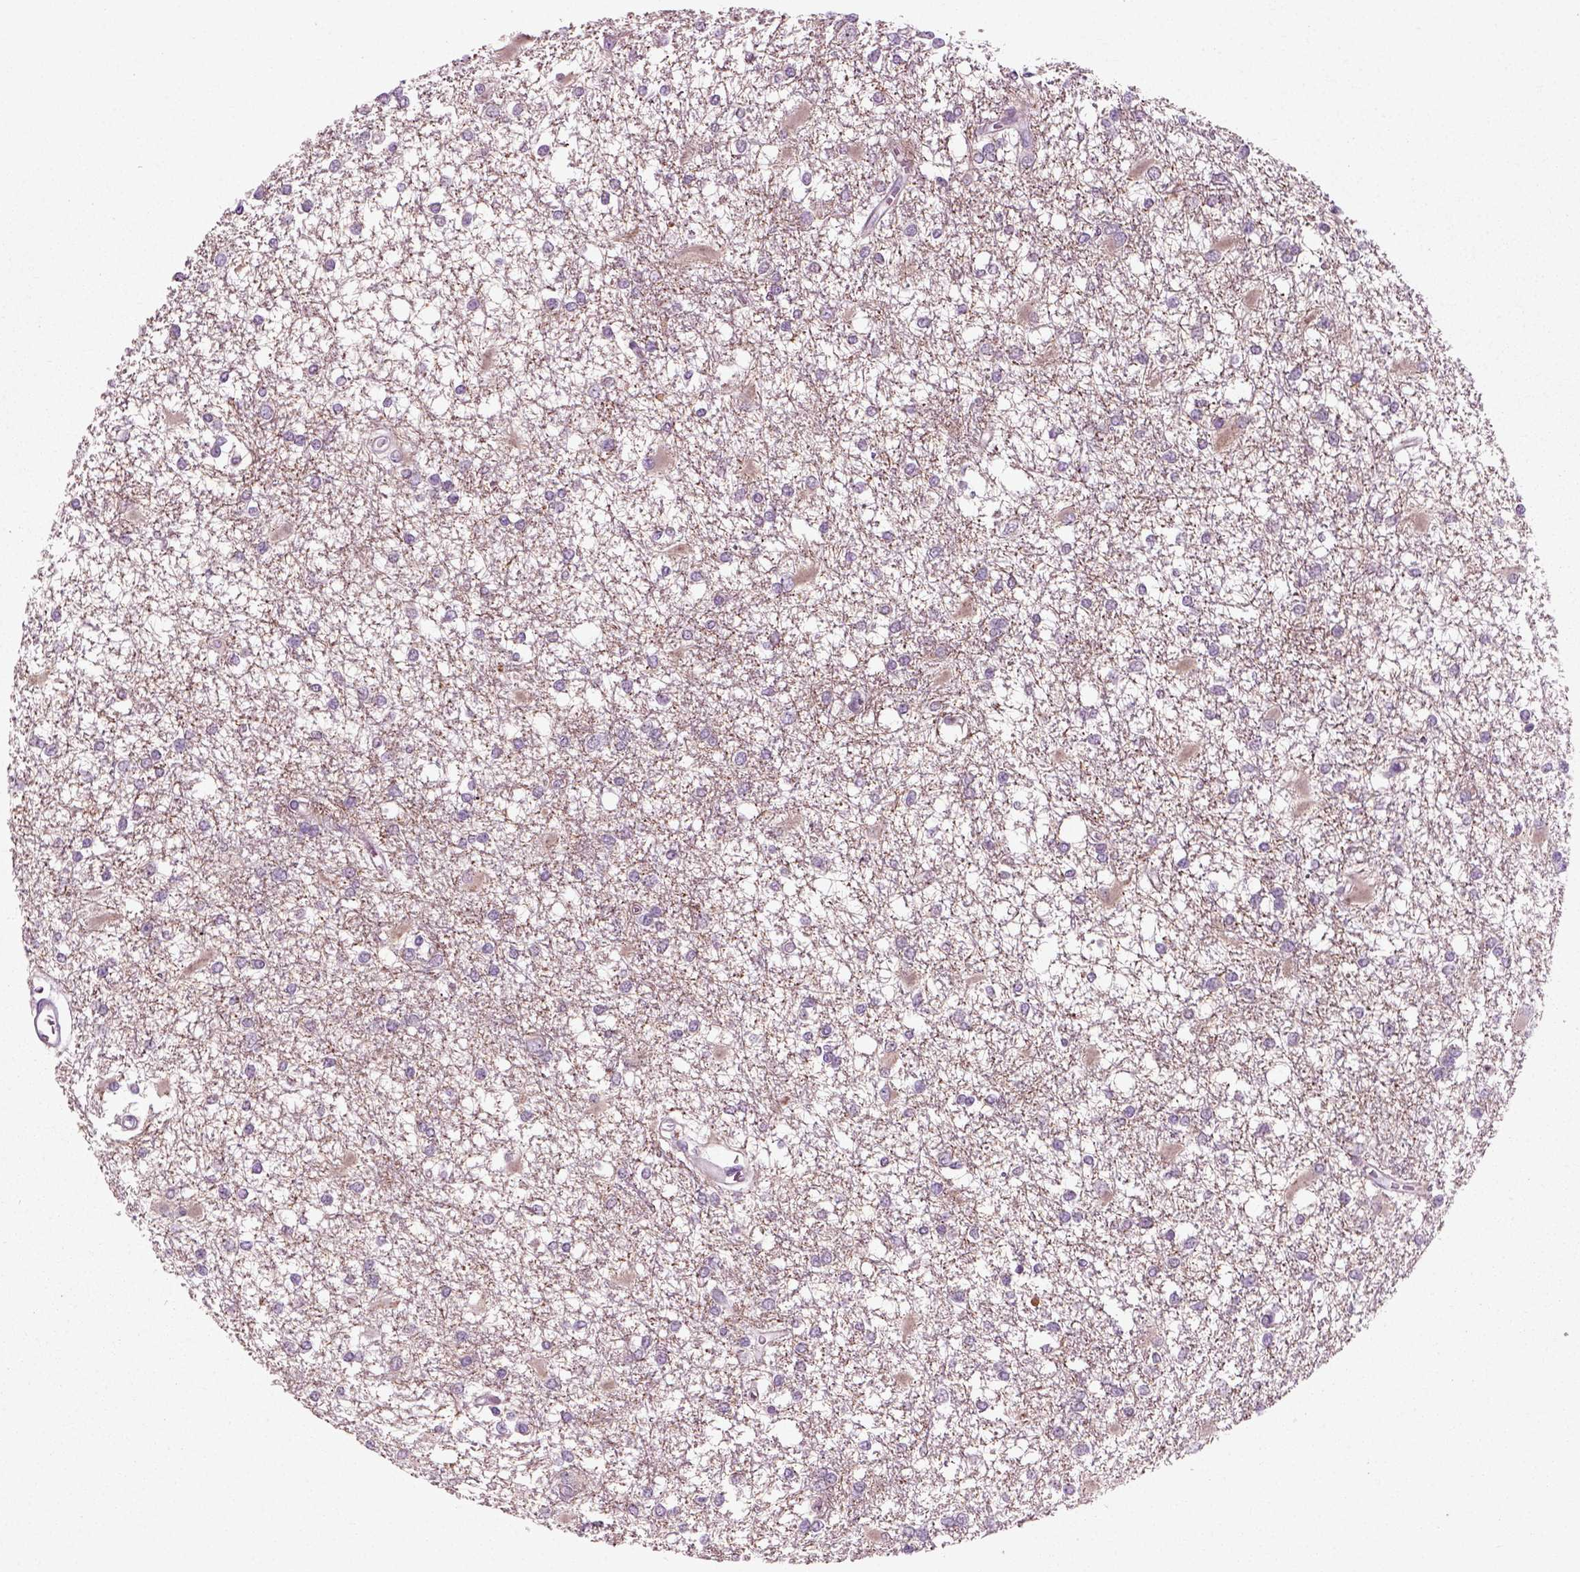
{"staining": {"intensity": "negative", "quantity": "none", "location": "none"}, "tissue": "glioma", "cell_type": "Tumor cells", "image_type": "cancer", "snomed": [{"axis": "morphology", "description": "Glioma, malignant, High grade"}, {"axis": "topography", "description": "Cerebral cortex"}], "caption": "Immunohistochemistry of glioma shows no staining in tumor cells. The staining was performed using DAB to visualize the protein expression in brown, while the nuclei were stained in blue with hematoxylin (Magnification: 20x).", "gene": "RND2", "patient": {"sex": "male", "age": 79}}